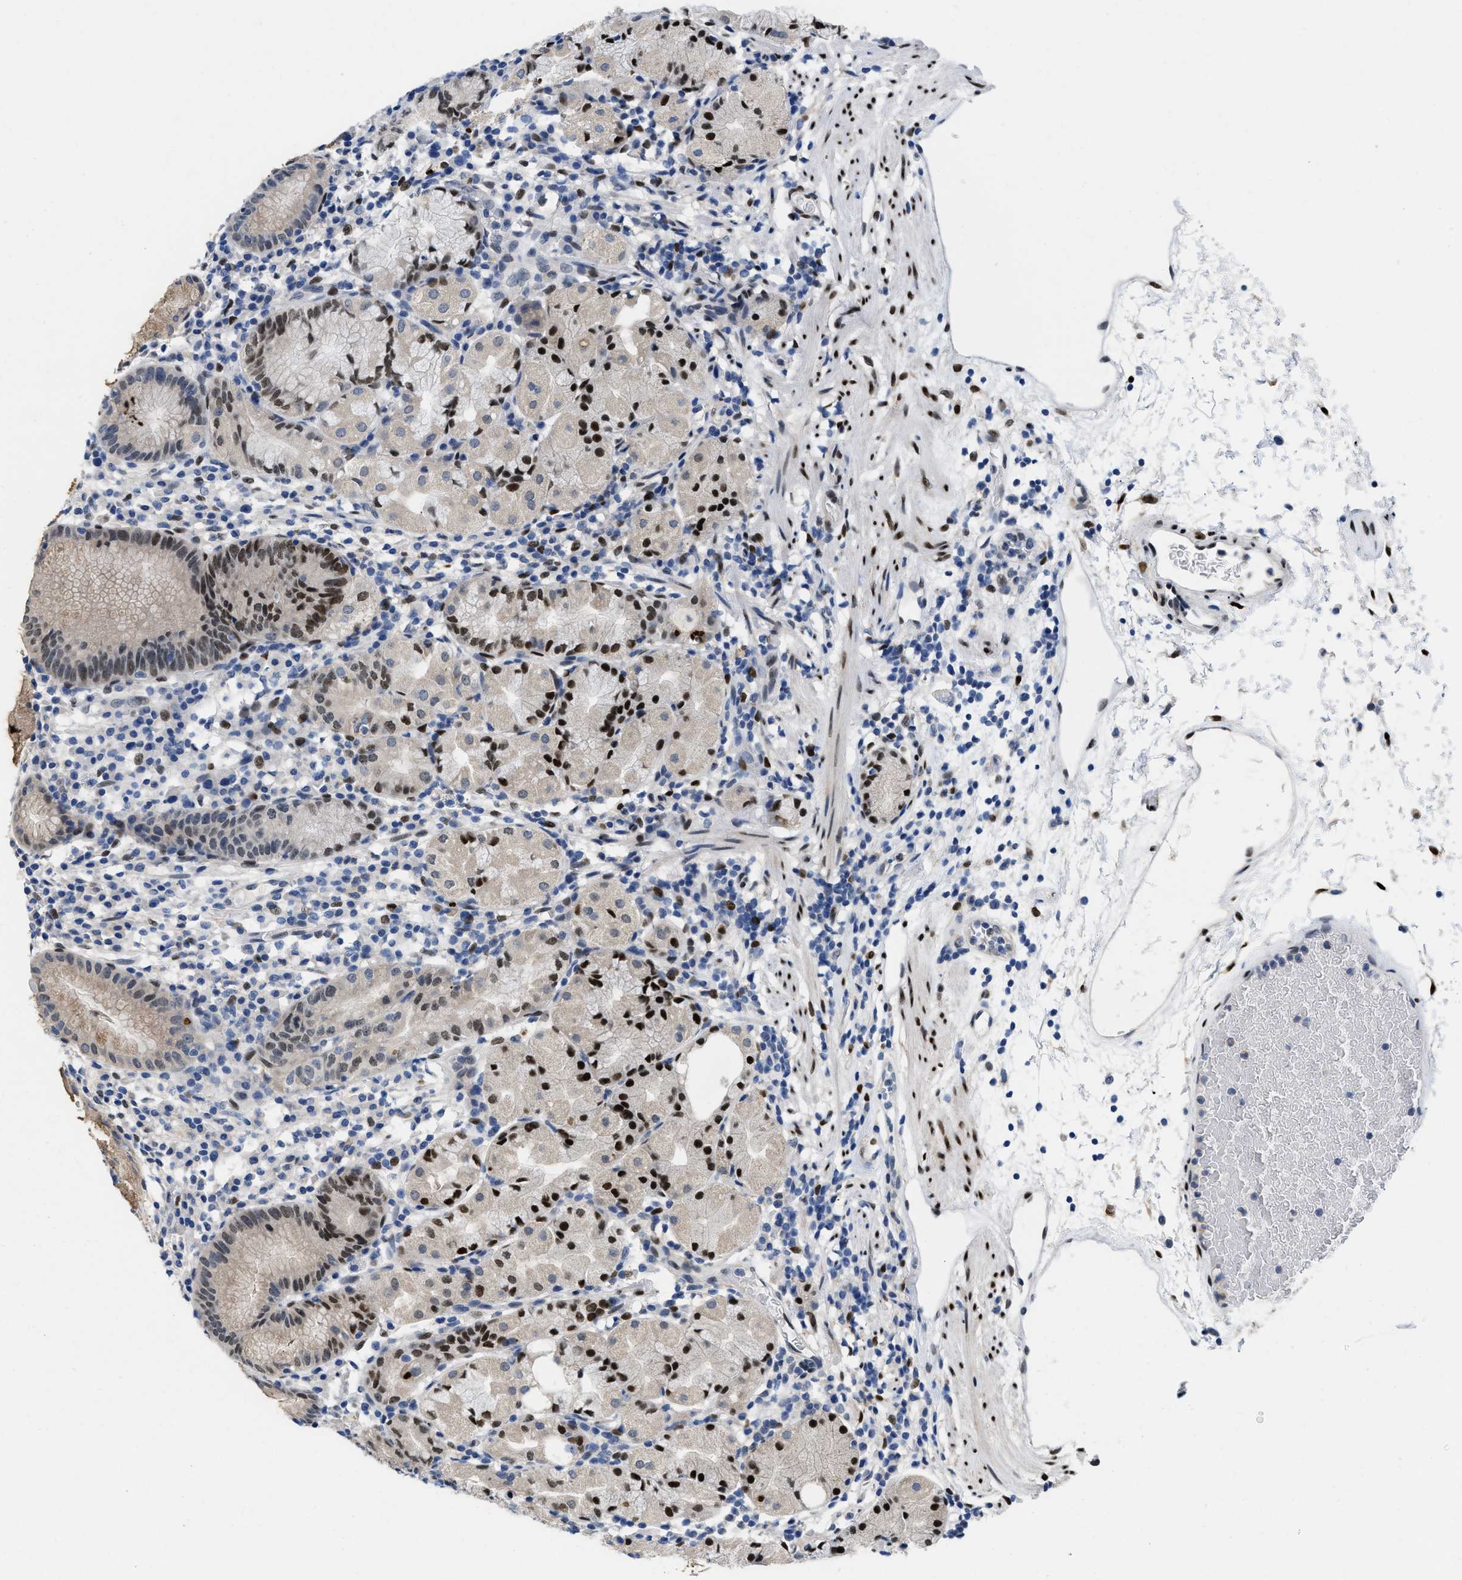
{"staining": {"intensity": "strong", "quantity": ">75%", "location": "nuclear"}, "tissue": "stomach", "cell_type": "Glandular cells", "image_type": "normal", "snomed": [{"axis": "morphology", "description": "Normal tissue, NOS"}, {"axis": "topography", "description": "Stomach"}, {"axis": "topography", "description": "Stomach, lower"}], "caption": "Stomach stained for a protein (brown) exhibits strong nuclear positive staining in about >75% of glandular cells.", "gene": "NFIX", "patient": {"sex": "female", "age": 75}}